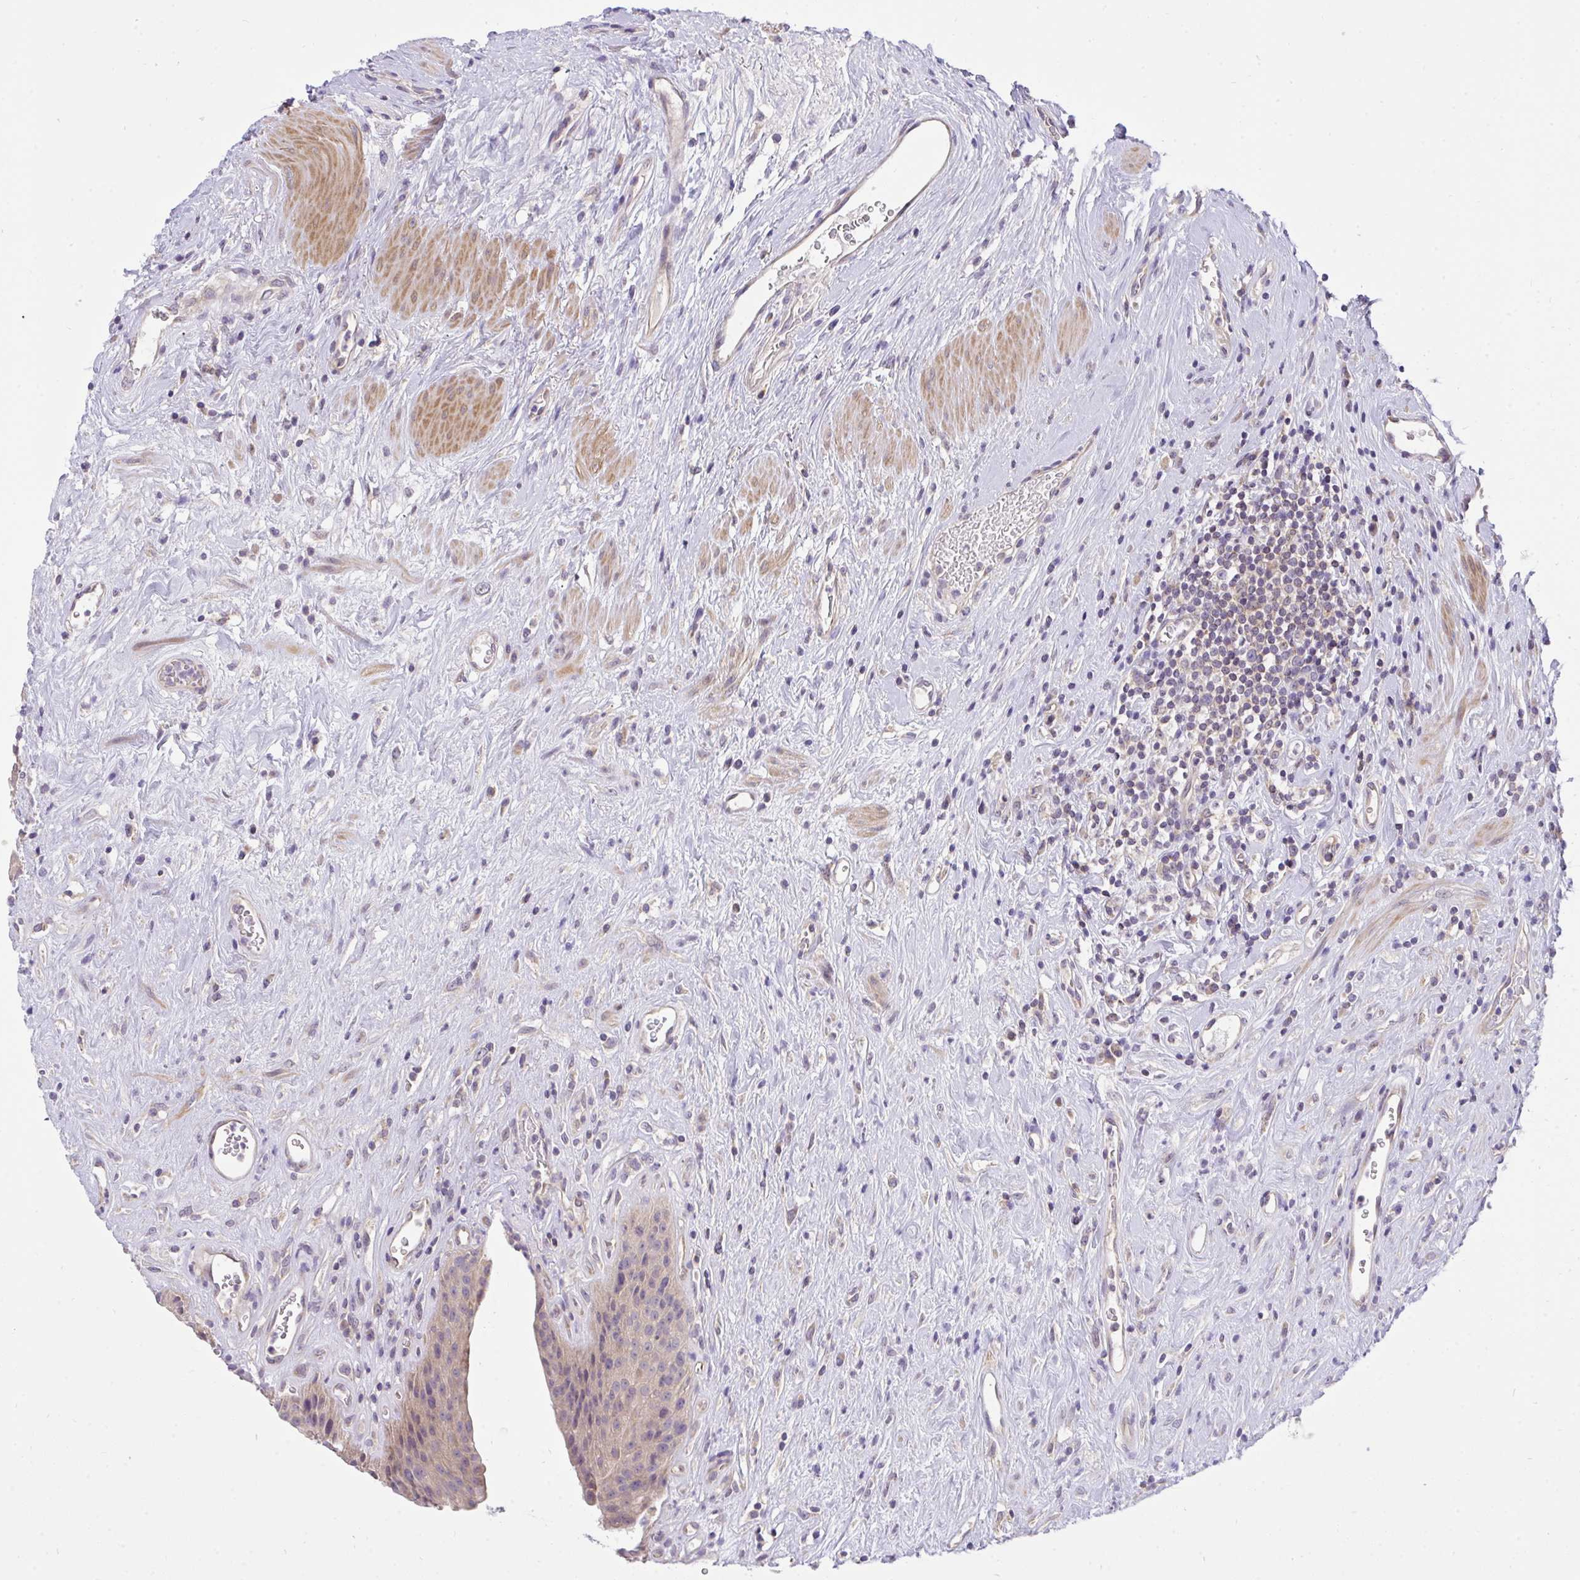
{"staining": {"intensity": "weak", "quantity": "25%-75%", "location": "cytoplasmic/membranous"}, "tissue": "urinary bladder", "cell_type": "Urothelial cells", "image_type": "normal", "snomed": [{"axis": "morphology", "description": "Normal tissue, NOS"}, {"axis": "topography", "description": "Urinary bladder"}], "caption": "Approximately 25%-75% of urothelial cells in unremarkable human urinary bladder show weak cytoplasmic/membranous protein expression as visualized by brown immunohistochemical staining.", "gene": "C19orf54", "patient": {"sex": "female", "age": 56}}